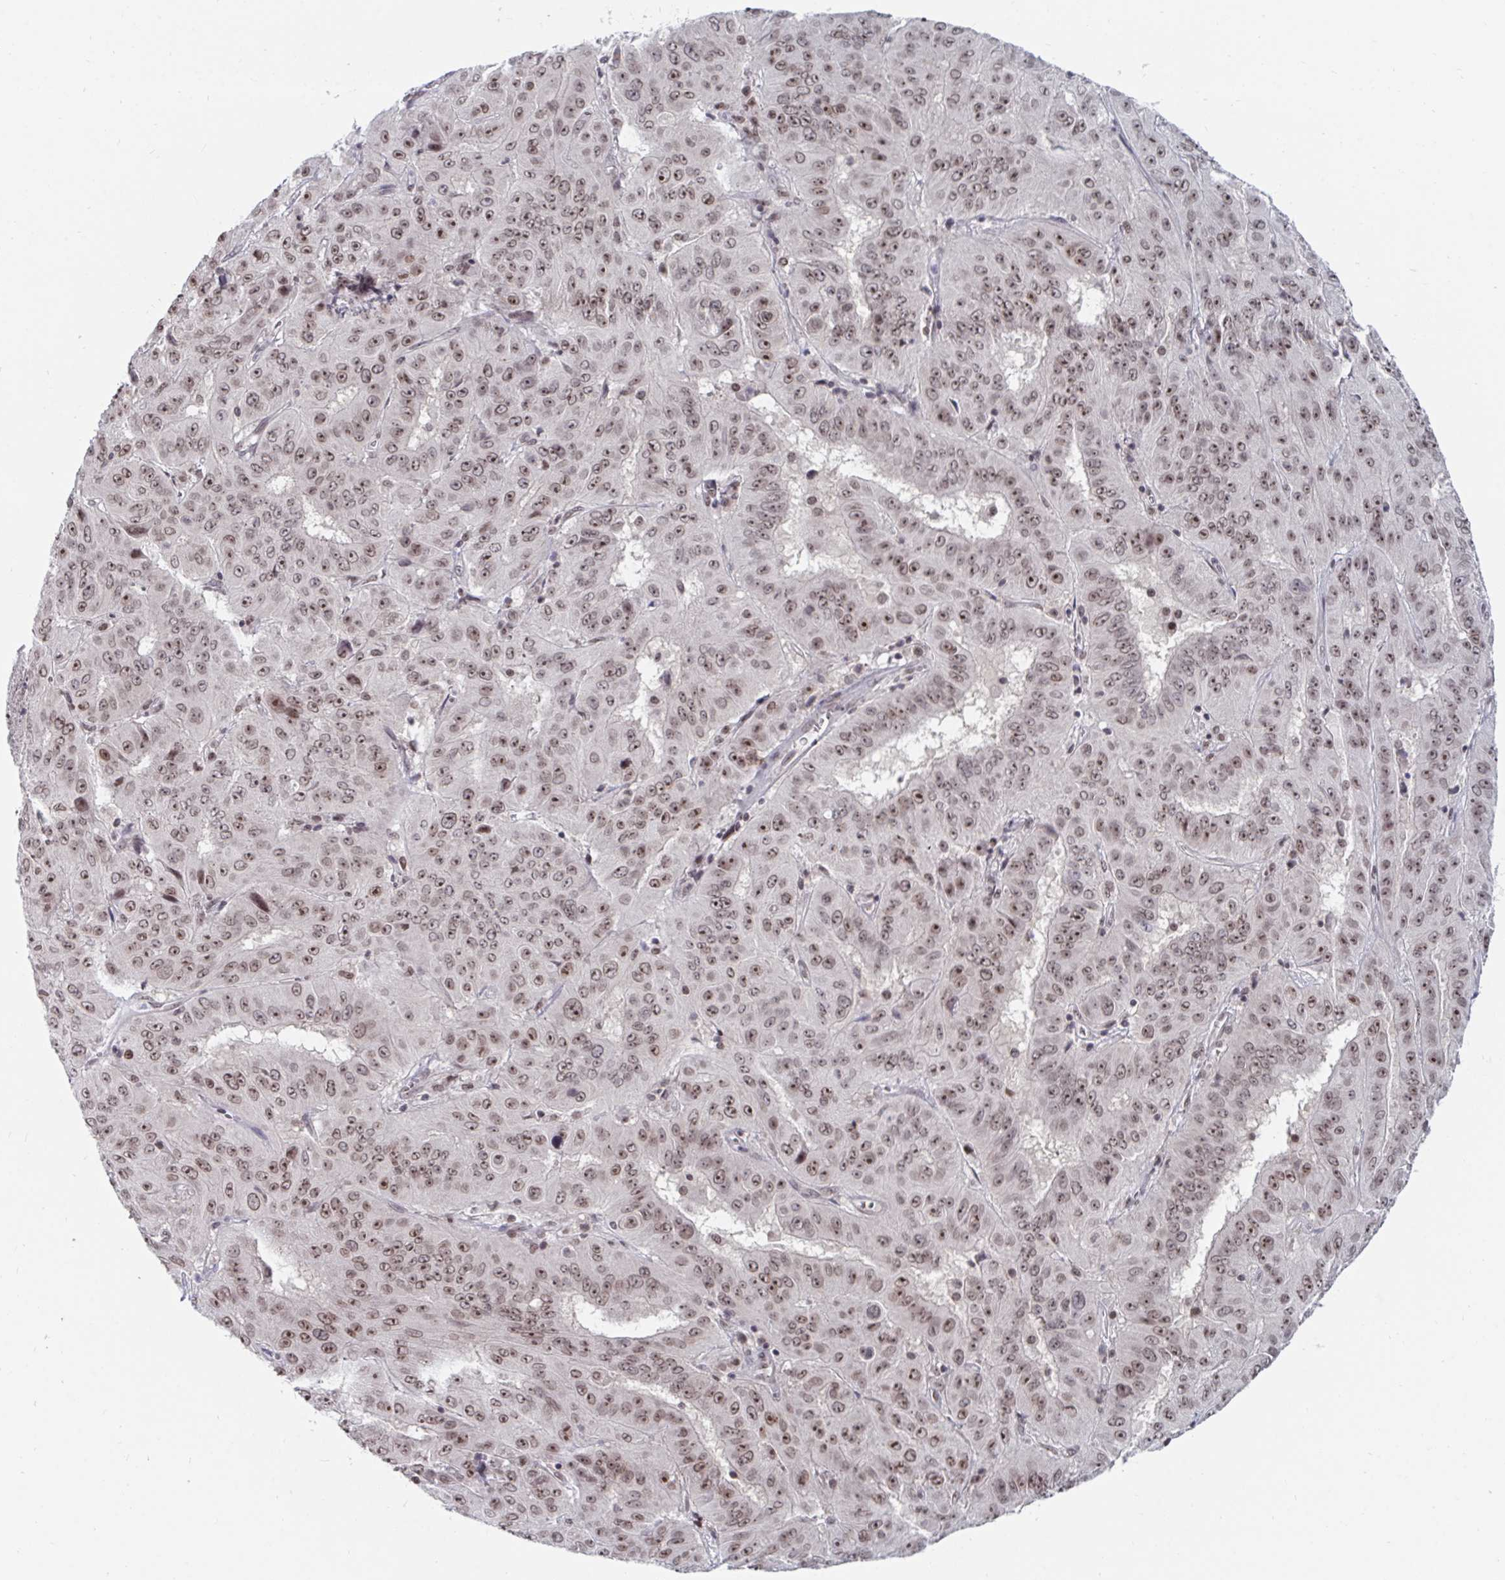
{"staining": {"intensity": "moderate", "quantity": ">75%", "location": "nuclear"}, "tissue": "pancreatic cancer", "cell_type": "Tumor cells", "image_type": "cancer", "snomed": [{"axis": "morphology", "description": "Adenocarcinoma, NOS"}, {"axis": "topography", "description": "Pancreas"}], "caption": "About >75% of tumor cells in adenocarcinoma (pancreatic) reveal moderate nuclear protein staining as visualized by brown immunohistochemical staining.", "gene": "TRIP12", "patient": {"sex": "male", "age": 63}}